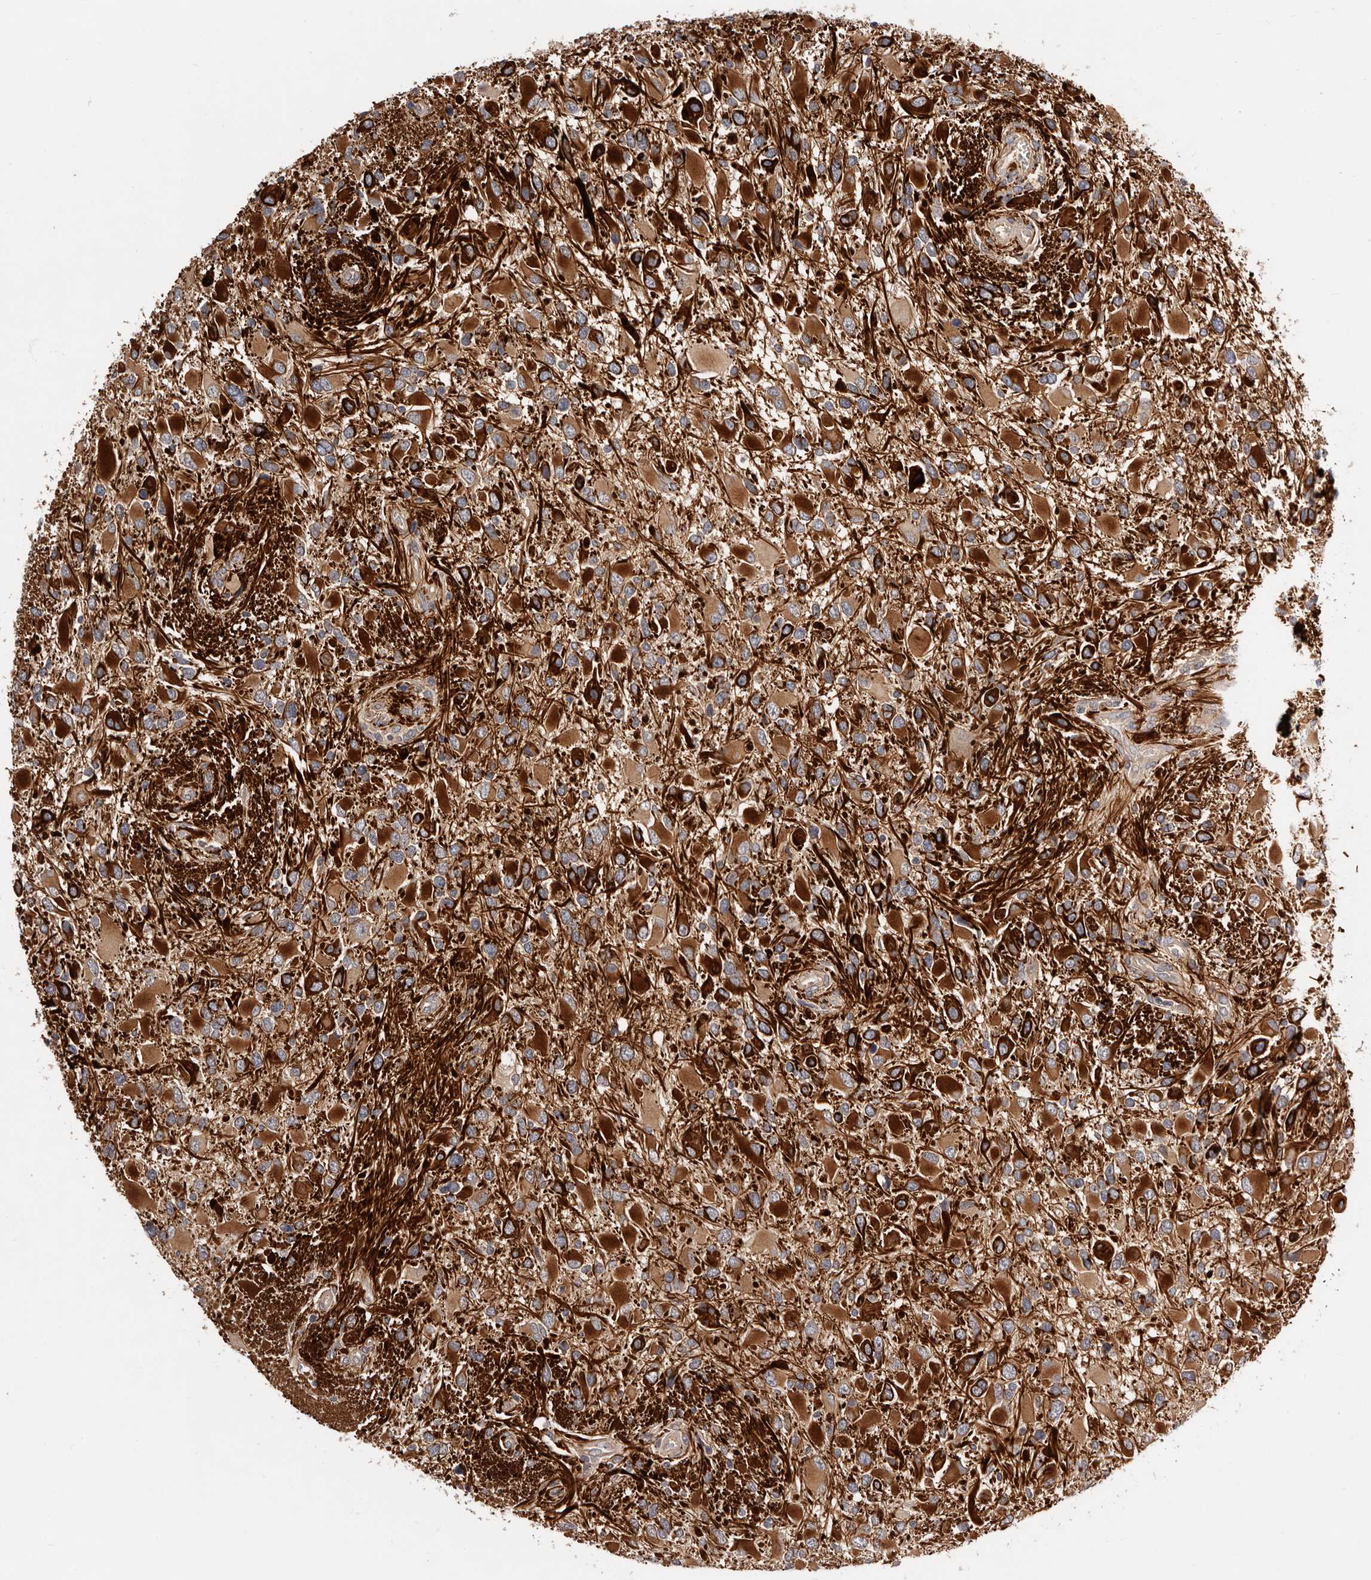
{"staining": {"intensity": "strong", "quantity": ">75%", "location": "cytoplasmic/membranous"}, "tissue": "glioma", "cell_type": "Tumor cells", "image_type": "cancer", "snomed": [{"axis": "morphology", "description": "Glioma, malignant, High grade"}, {"axis": "topography", "description": "Brain"}], "caption": "A photomicrograph of malignant high-grade glioma stained for a protein shows strong cytoplasmic/membranous brown staining in tumor cells. (DAB IHC with brightfield microscopy, high magnification).", "gene": "DOP1A", "patient": {"sex": "male", "age": 53}}